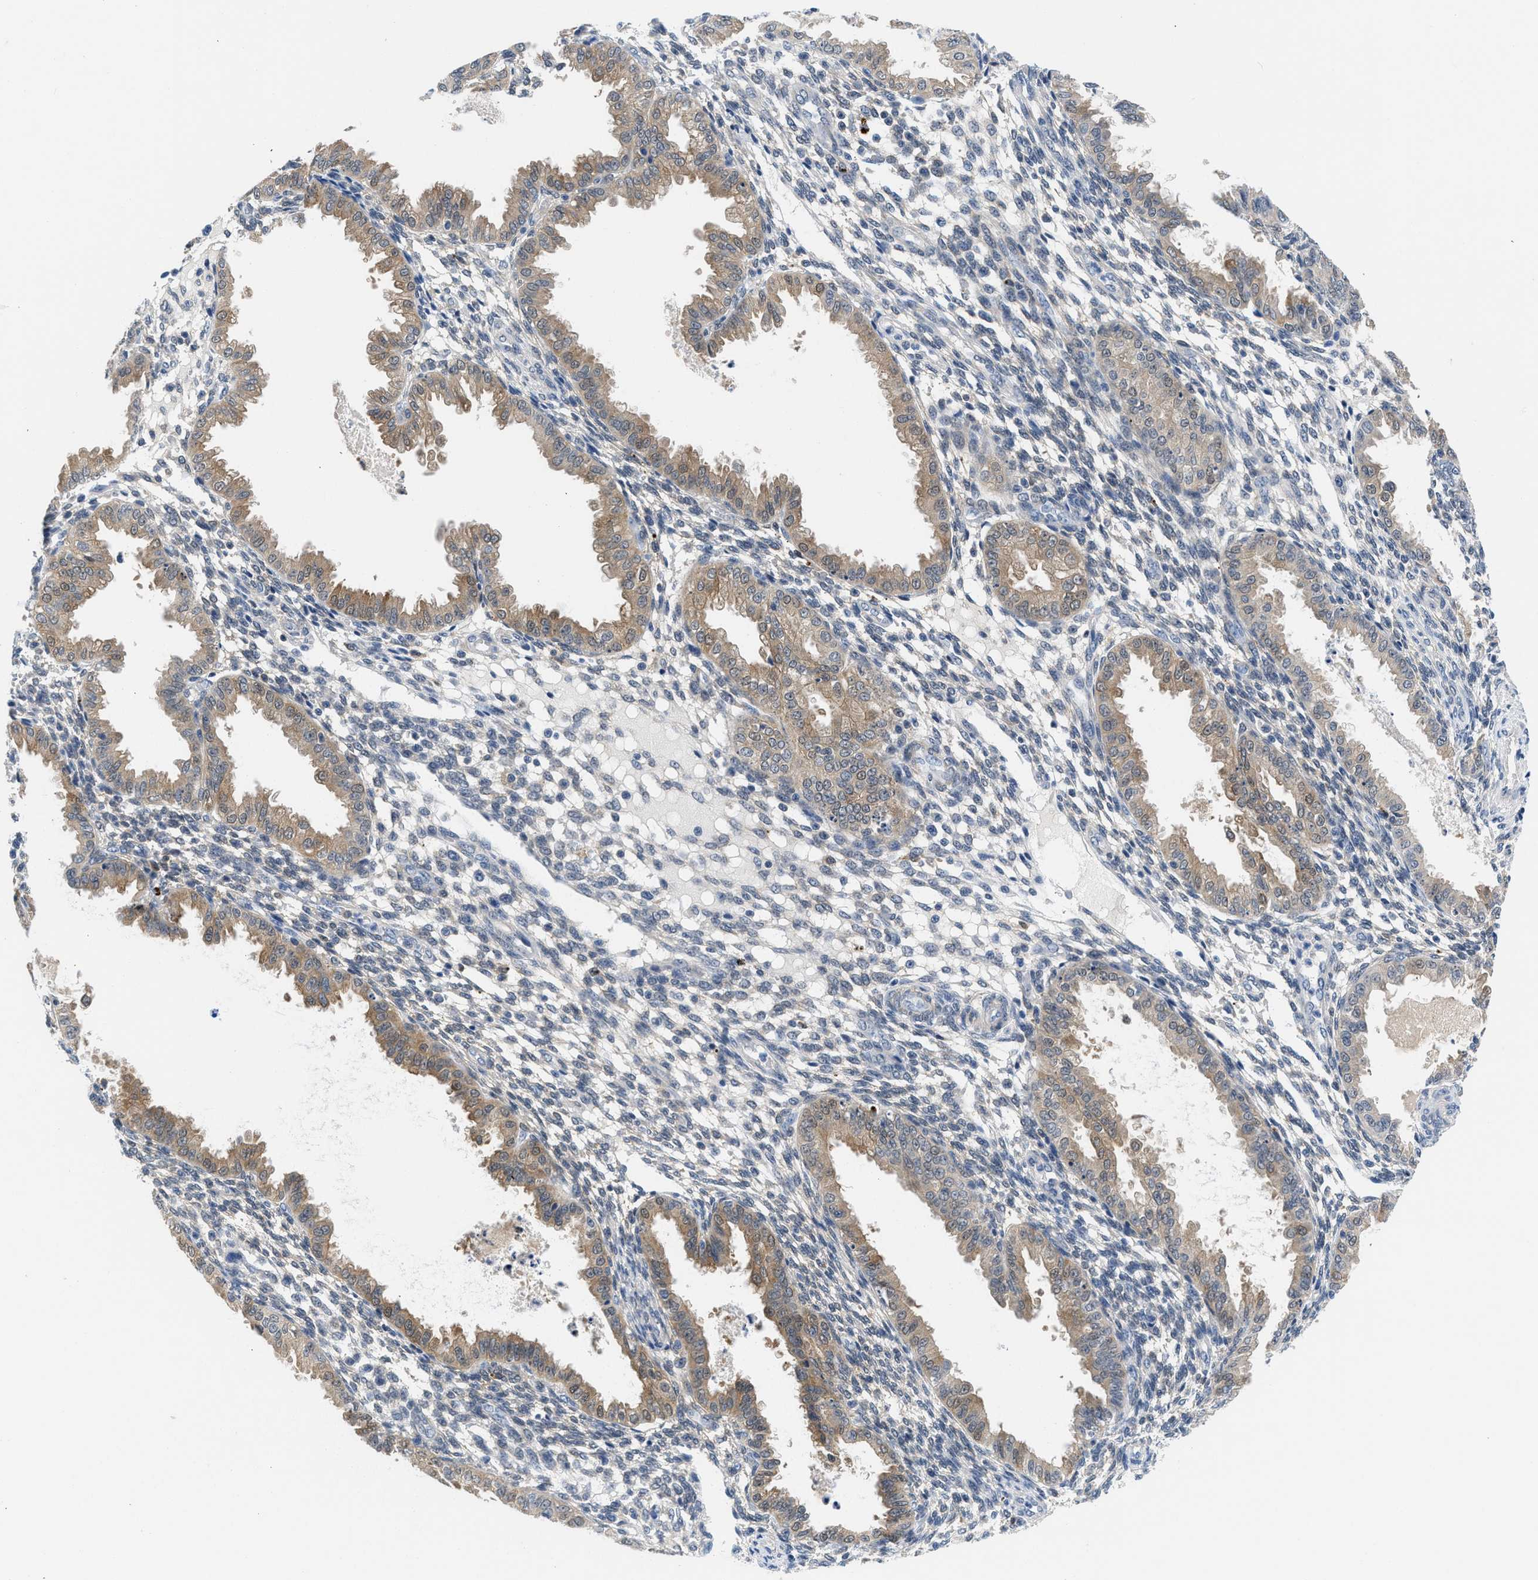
{"staining": {"intensity": "weak", "quantity": "<25%", "location": "cytoplasmic/membranous"}, "tissue": "endometrium", "cell_type": "Cells in endometrial stroma", "image_type": "normal", "snomed": [{"axis": "morphology", "description": "Normal tissue, NOS"}, {"axis": "topography", "description": "Endometrium"}], "caption": "An immunohistochemistry image of normal endometrium is shown. There is no staining in cells in endometrial stroma of endometrium.", "gene": "CBR1", "patient": {"sex": "female", "age": 33}}